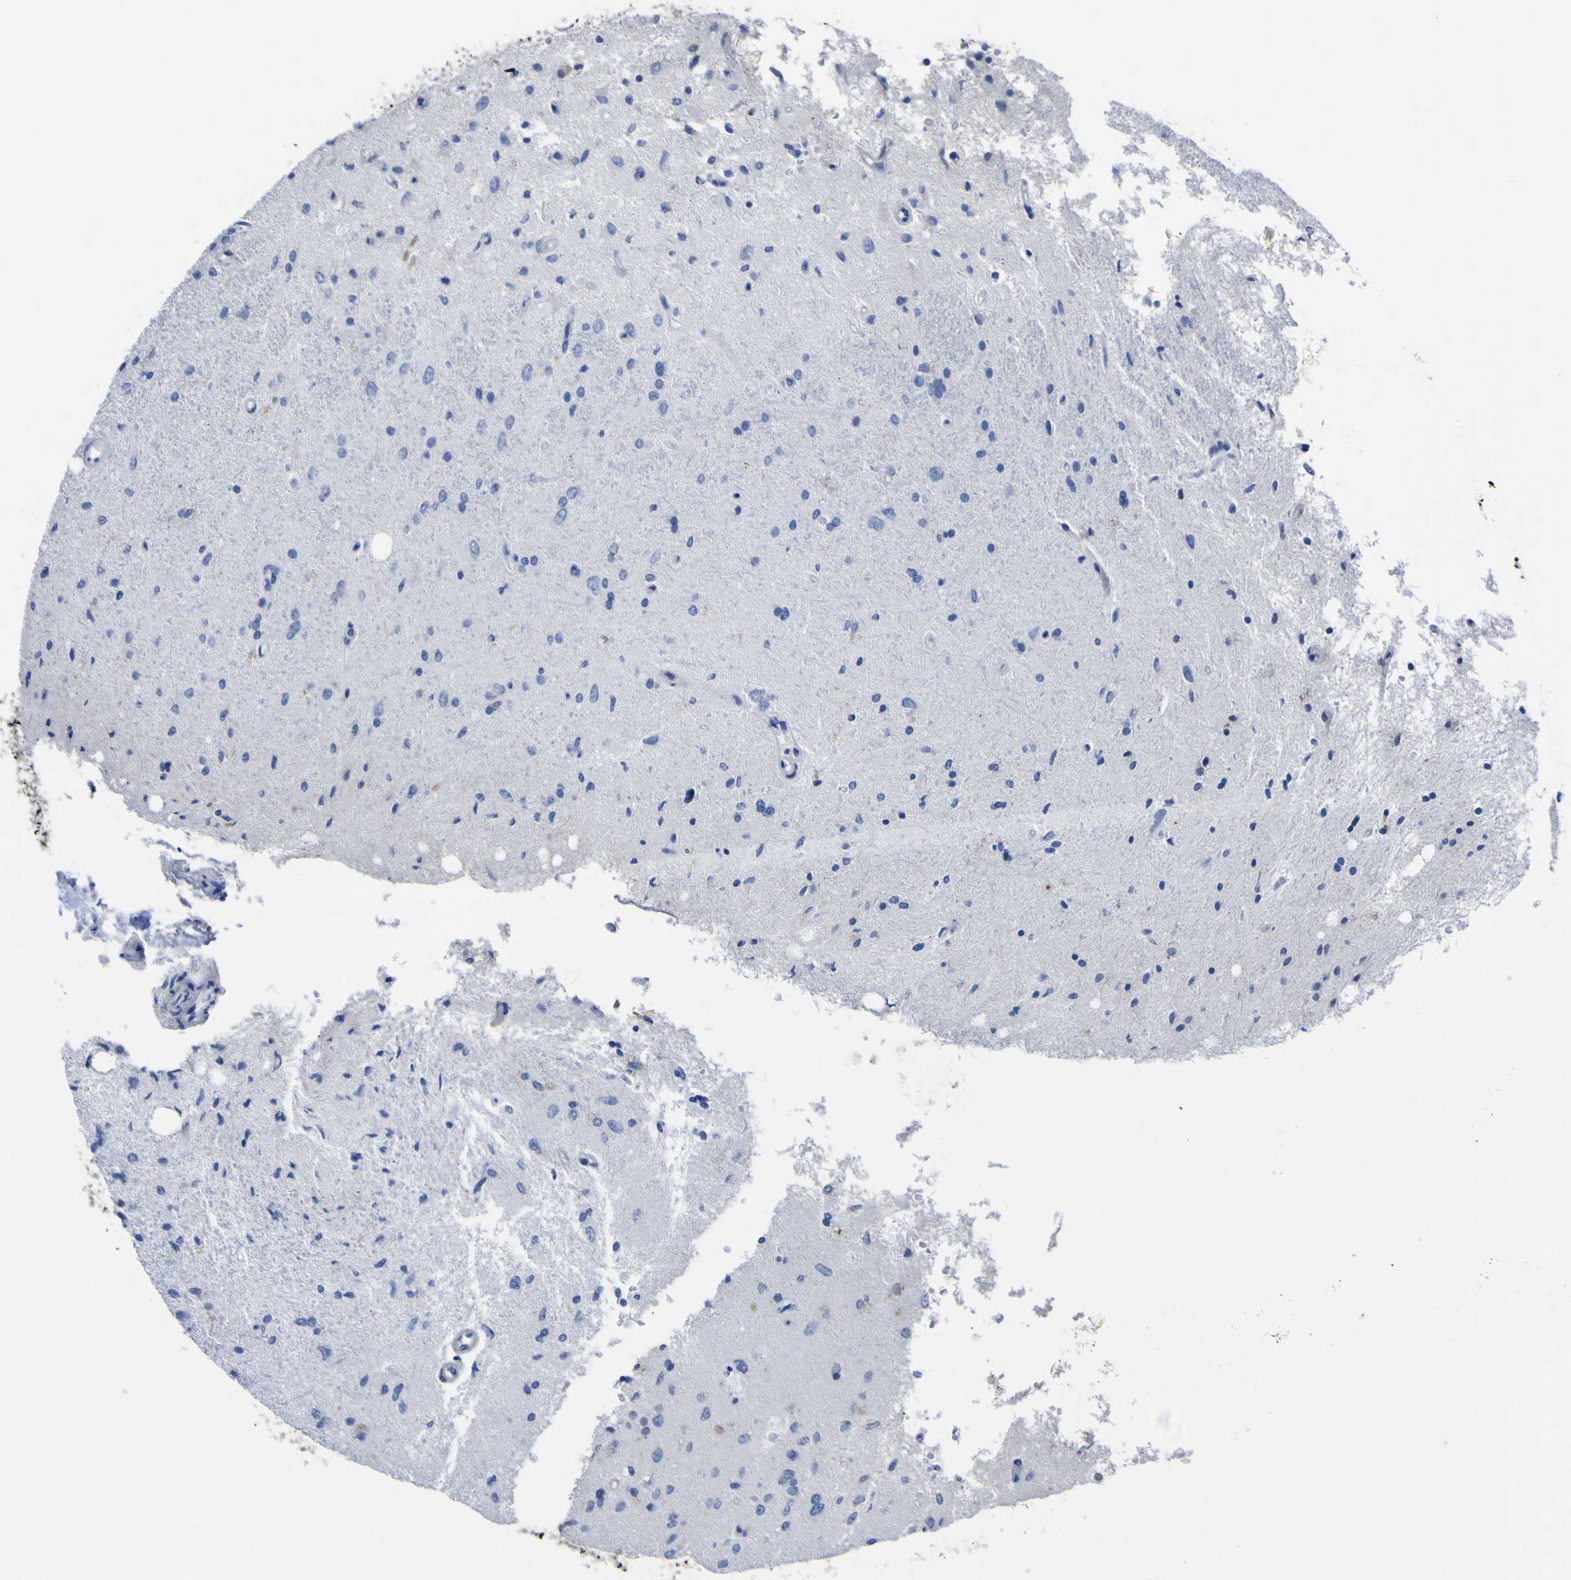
{"staining": {"intensity": "negative", "quantity": "none", "location": "none"}, "tissue": "glioma", "cell_type": "Tumor cells", "image_type": "cancer", "snomed": [{"axis": "morphology", "description": "Glioma, malignant, Low grade"}, {"axis": "topography", "description": "Brain"}], "caption": "IHC of low-grade glioma (malignant) reveals no expression in tumor cells.", "gene": "AGO4", "patient": {"sex": "male", "age": 77}}